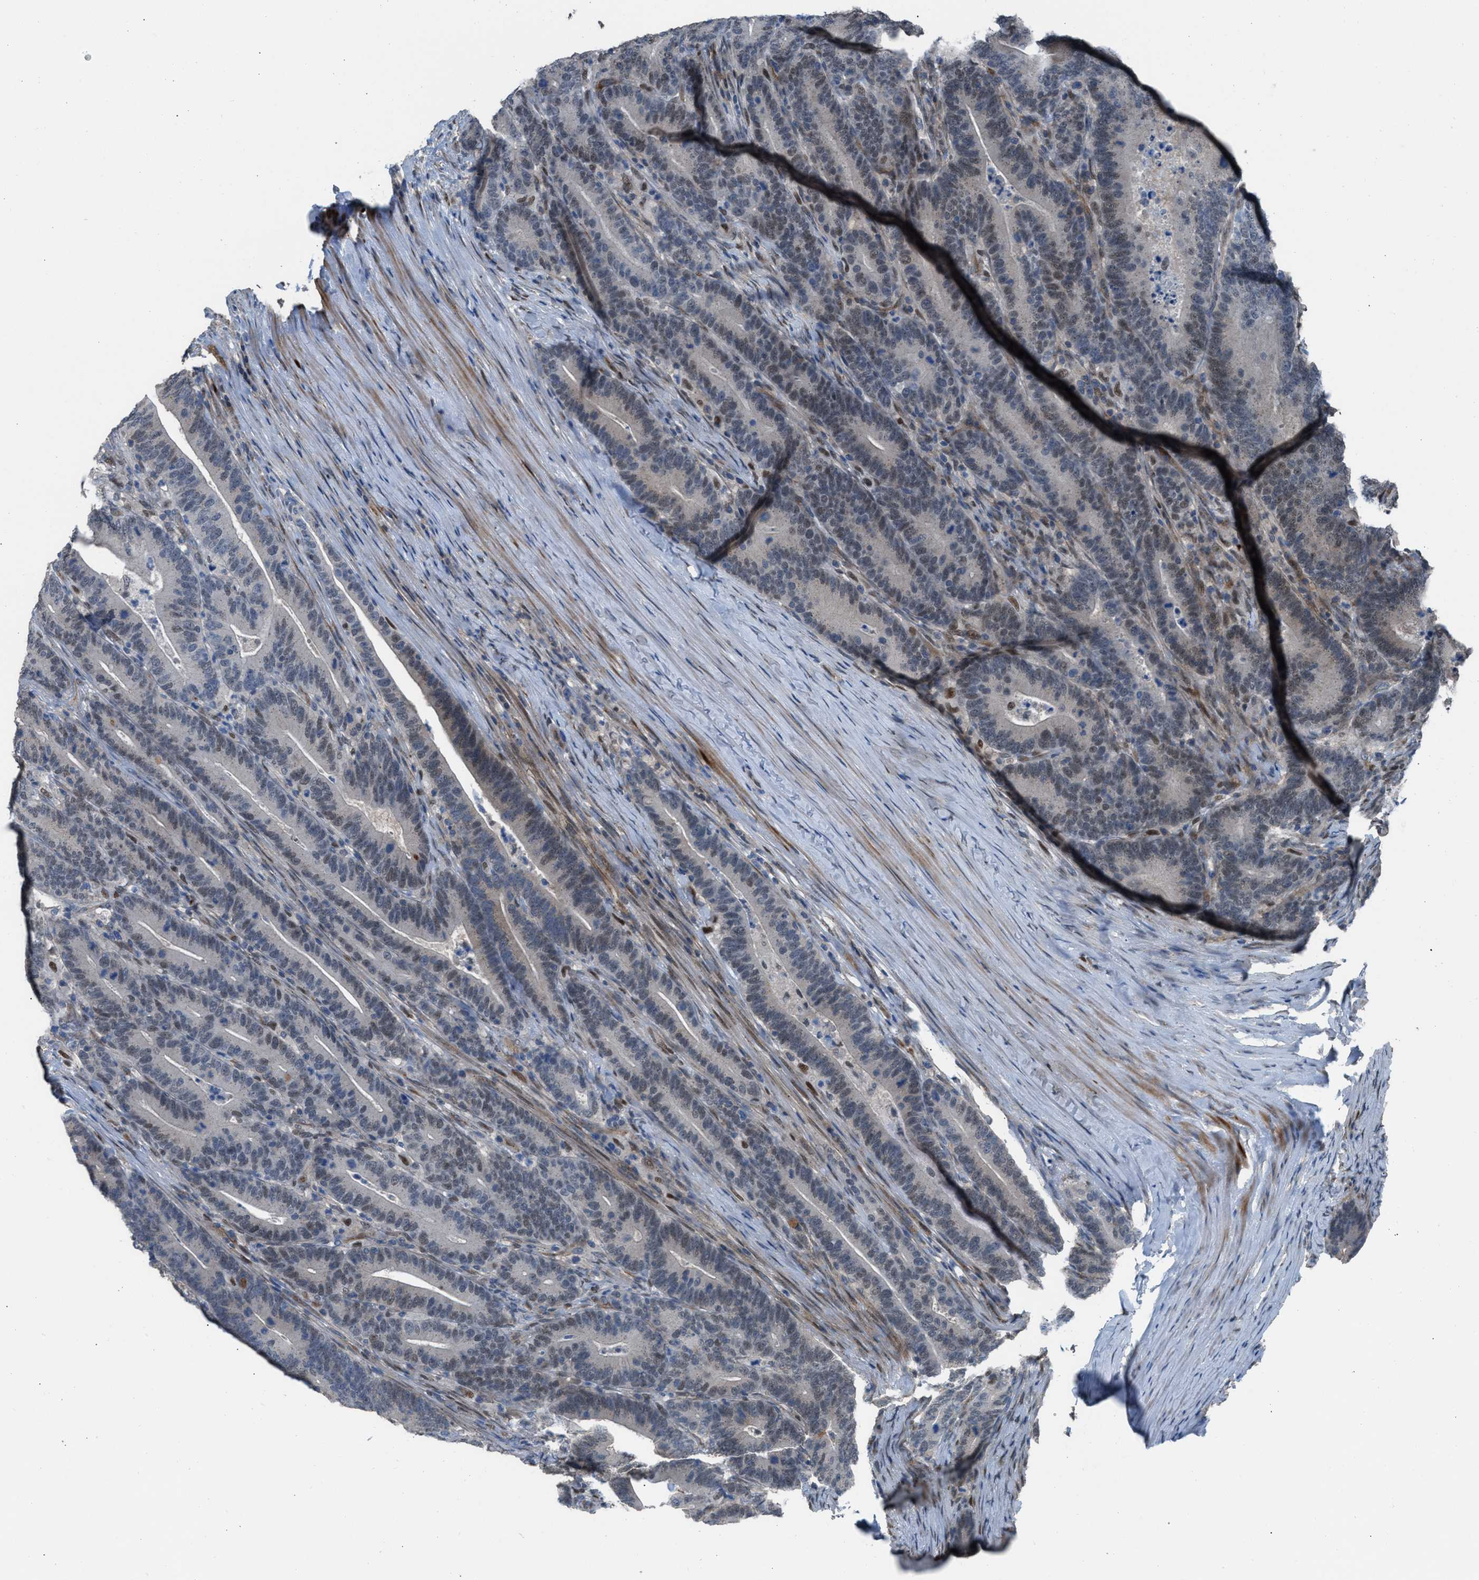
{"staining": {"intensity": "weak", "quantity": "25%-75%", "location": "nuclear"}, "tissue": "colorectal cancer", "cell_type": "Tumor cells", "image_type": "cancer", "snomed": [{"axis": "morphology", "description": "Adenocarcinoma, NOS"}, {"axis": "topography", "description": "Colon"}], "caption": "Colorectal cancer (adenocarcinoma) stained with a brown dye displays weak nuclear positive staining in about 25%-75% of tumor cells.", "gene": "CRTC1", "patient": {"sex": "female", "age": 66}}